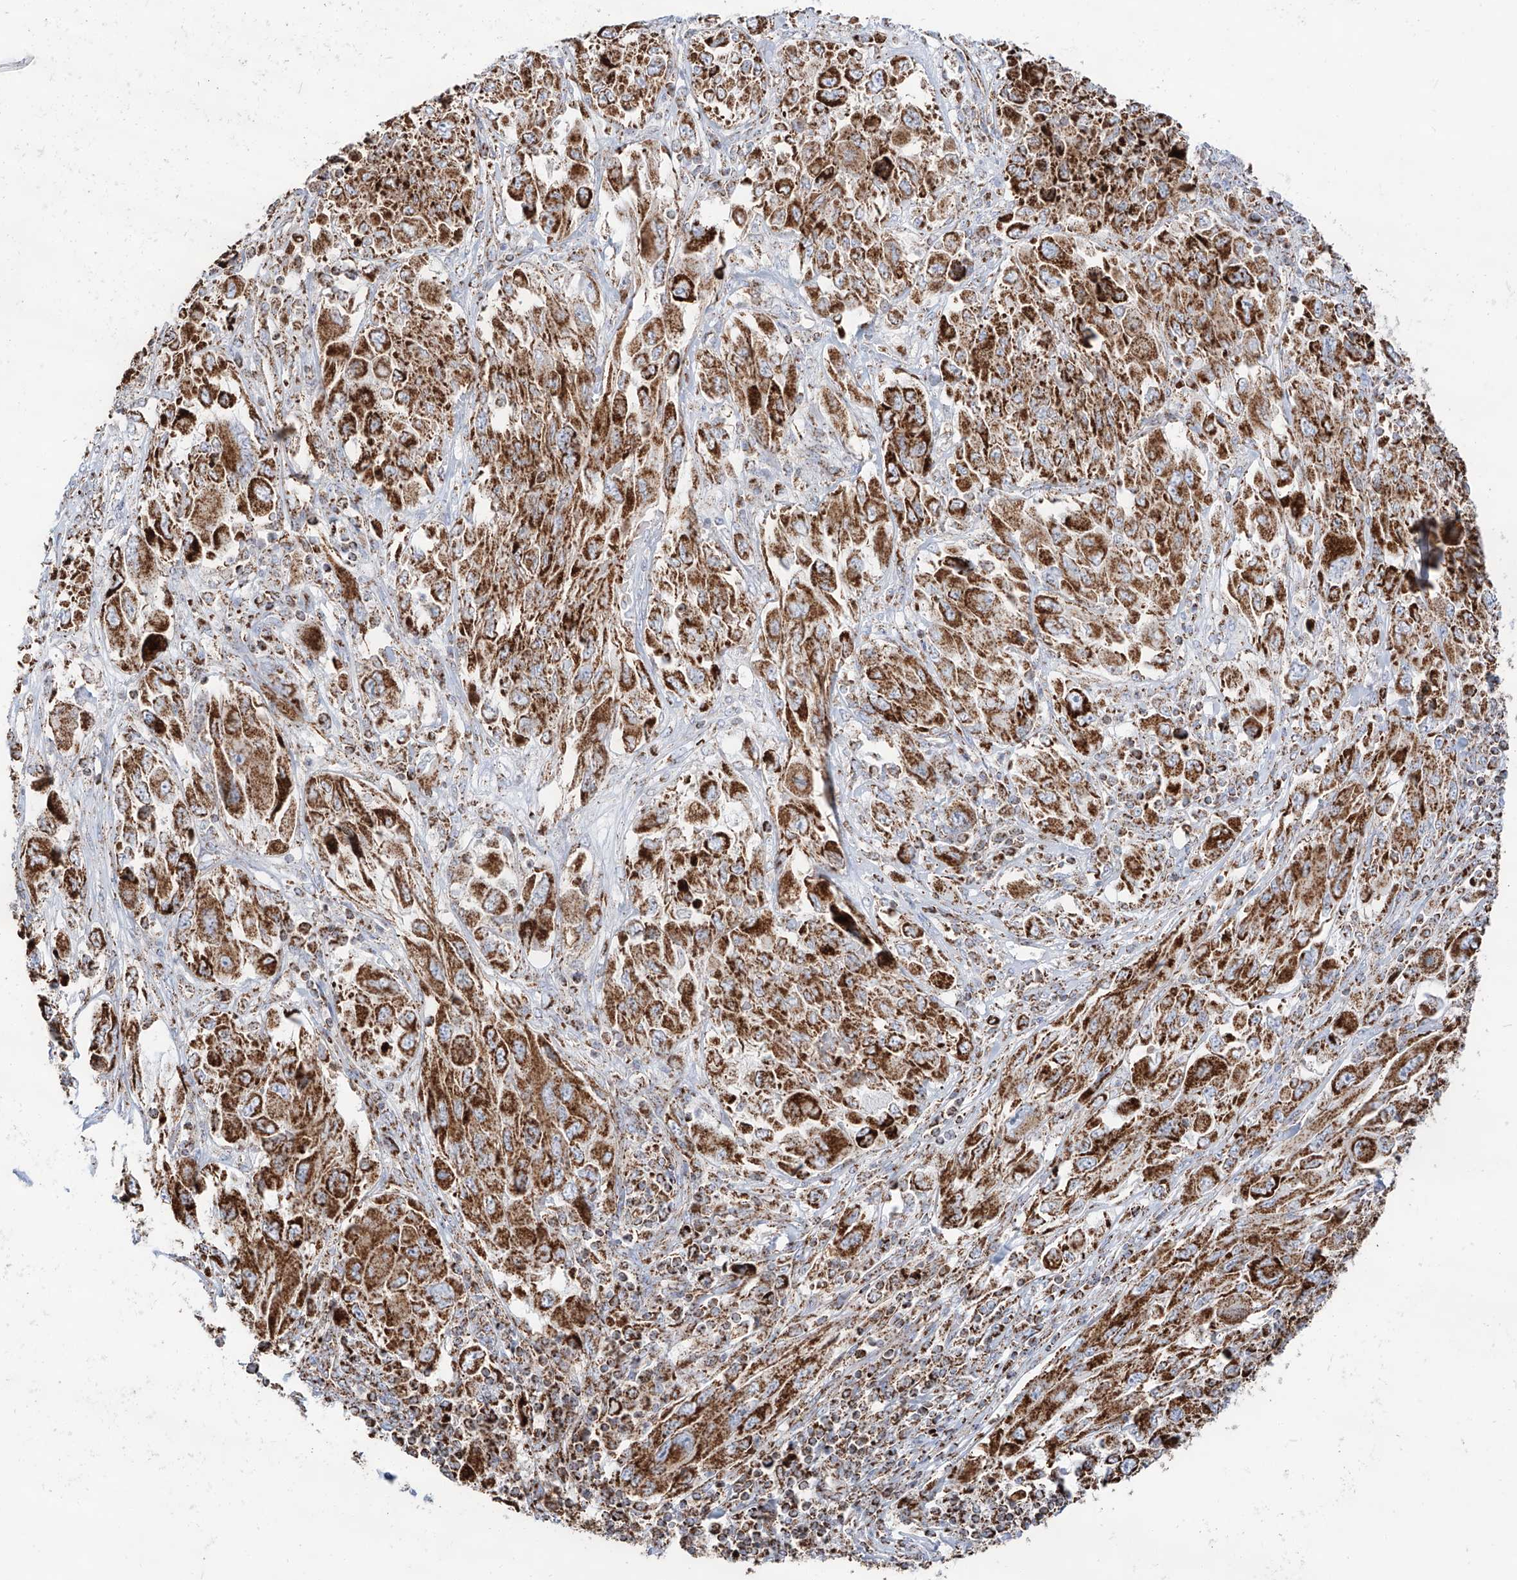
{"staining": {"intensity": "strong", "quantity": ">75%", "location": "cytoplasmic/membranous"}, "tissue": "melanoma", "cell_type": "Tumor cells", "image_type": "cancer", "snomed": [{"axis": "morphology", "description": "Malignant melanoma, NOS"}, {"axis": "topography", "description": "Skin"}], "caption": "Protein expression by IHC reveals strong cytoplasmic/membranous staining in about >75% of tumor cells in malignant melanoma. The protein is stained brown, and the nuclei are stained in blue (DAB IHC with brightfield microscopy, high magnification).", "gene": "TTC27", "patient": {"sex": "female", "age": 91}}